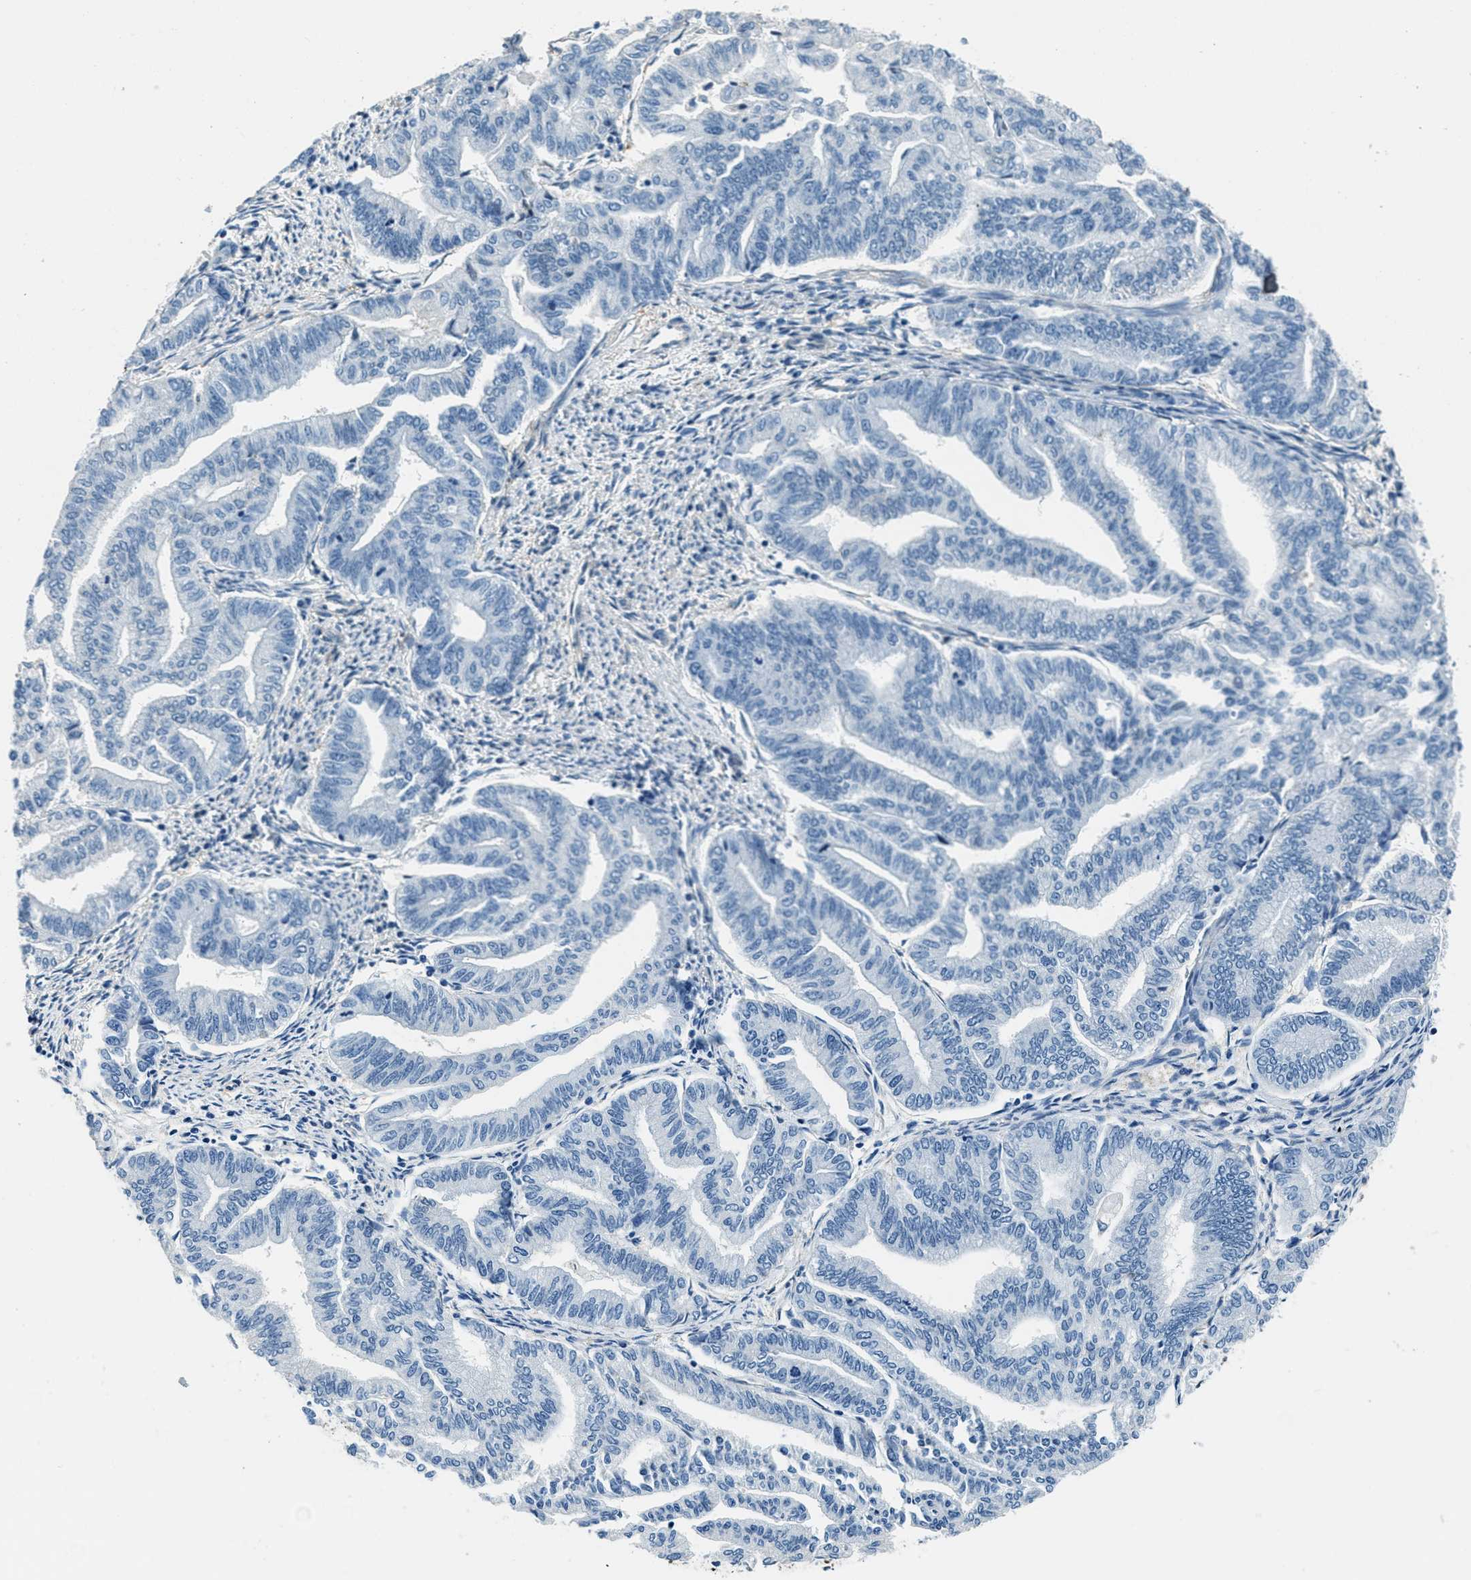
{"staining": {"intensity": "negative", "quantity": "none", "location": "none"}, "tissue": "endometrial cancer", "cell_type": "Tumor cells", "image_type": "cancer", "snomed": [{"axis": "morphology", "description": "Adenocarcinoma, NOS"}, {"axis": "topography", "description": "Endometrium"}], "caption": "Endometrial adenocarcinoma was stained to show a protein in brown. There is no significant expression in tumor cells.", "gene": "TWF1", "patient": {"sex": "female", "age": 79}}